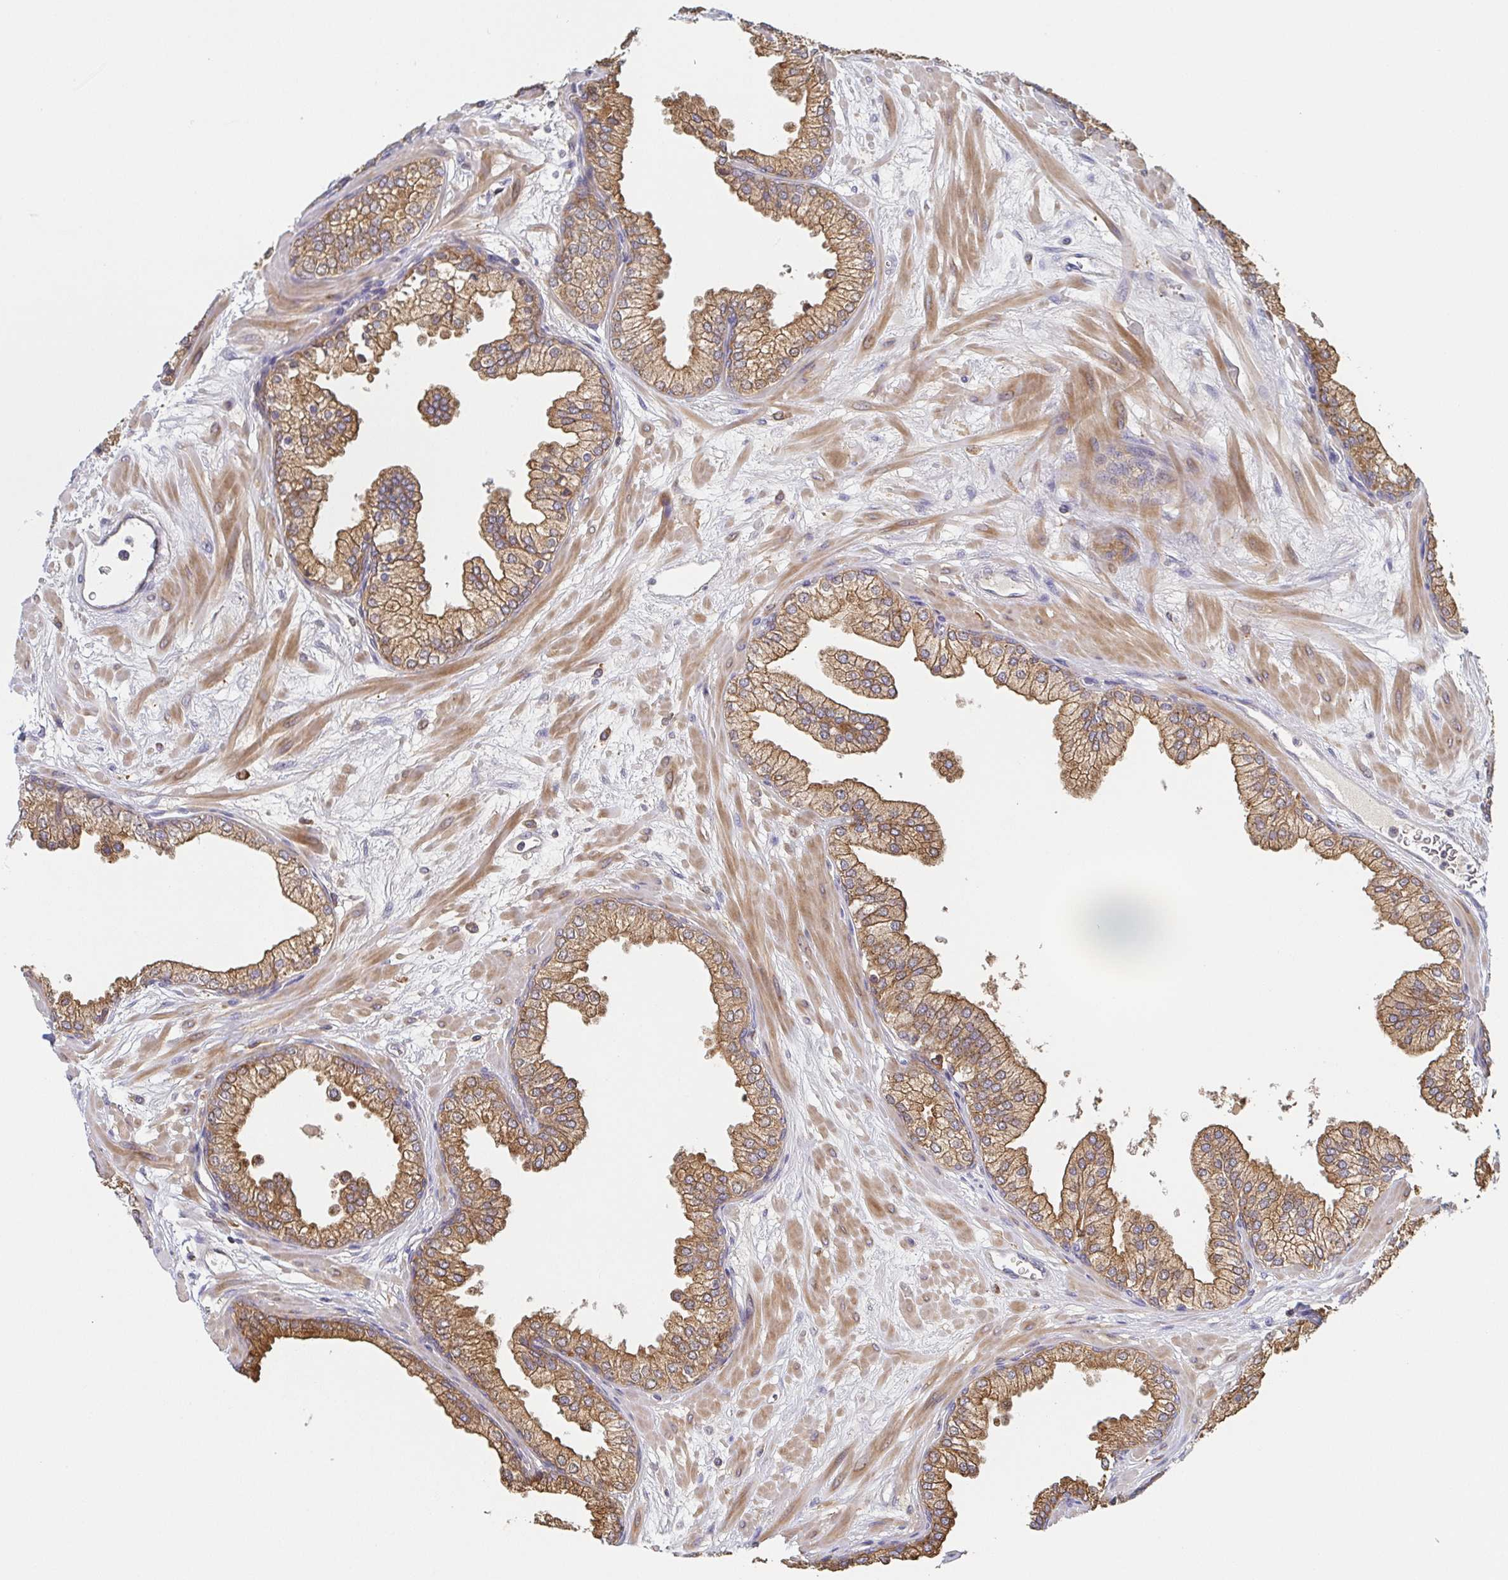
{"staining": {"intensity": "moderate", "quantity": ">75%", "location": "cytoplasmic/membranous"}, "tissue": "prostate", "cell_type": "Glandular cells", "image_type": "normal", "snomed": [{"axis": "morphology", "description": "Normal tissue, NOS"}, {"axis": "topography", "description": "Prostate"}, {"axis": "topography", "description": "Peripheral nerve tissue"}], "caption": "A histopathology image showing moderate cytoplasmic/membranous staining in approximately >75% of glandular cells in benign prostate, as visualized by brown immunohistochemical staining.", "gene": "TUFT1", "patient": {"sex": "male", "age": 61}}